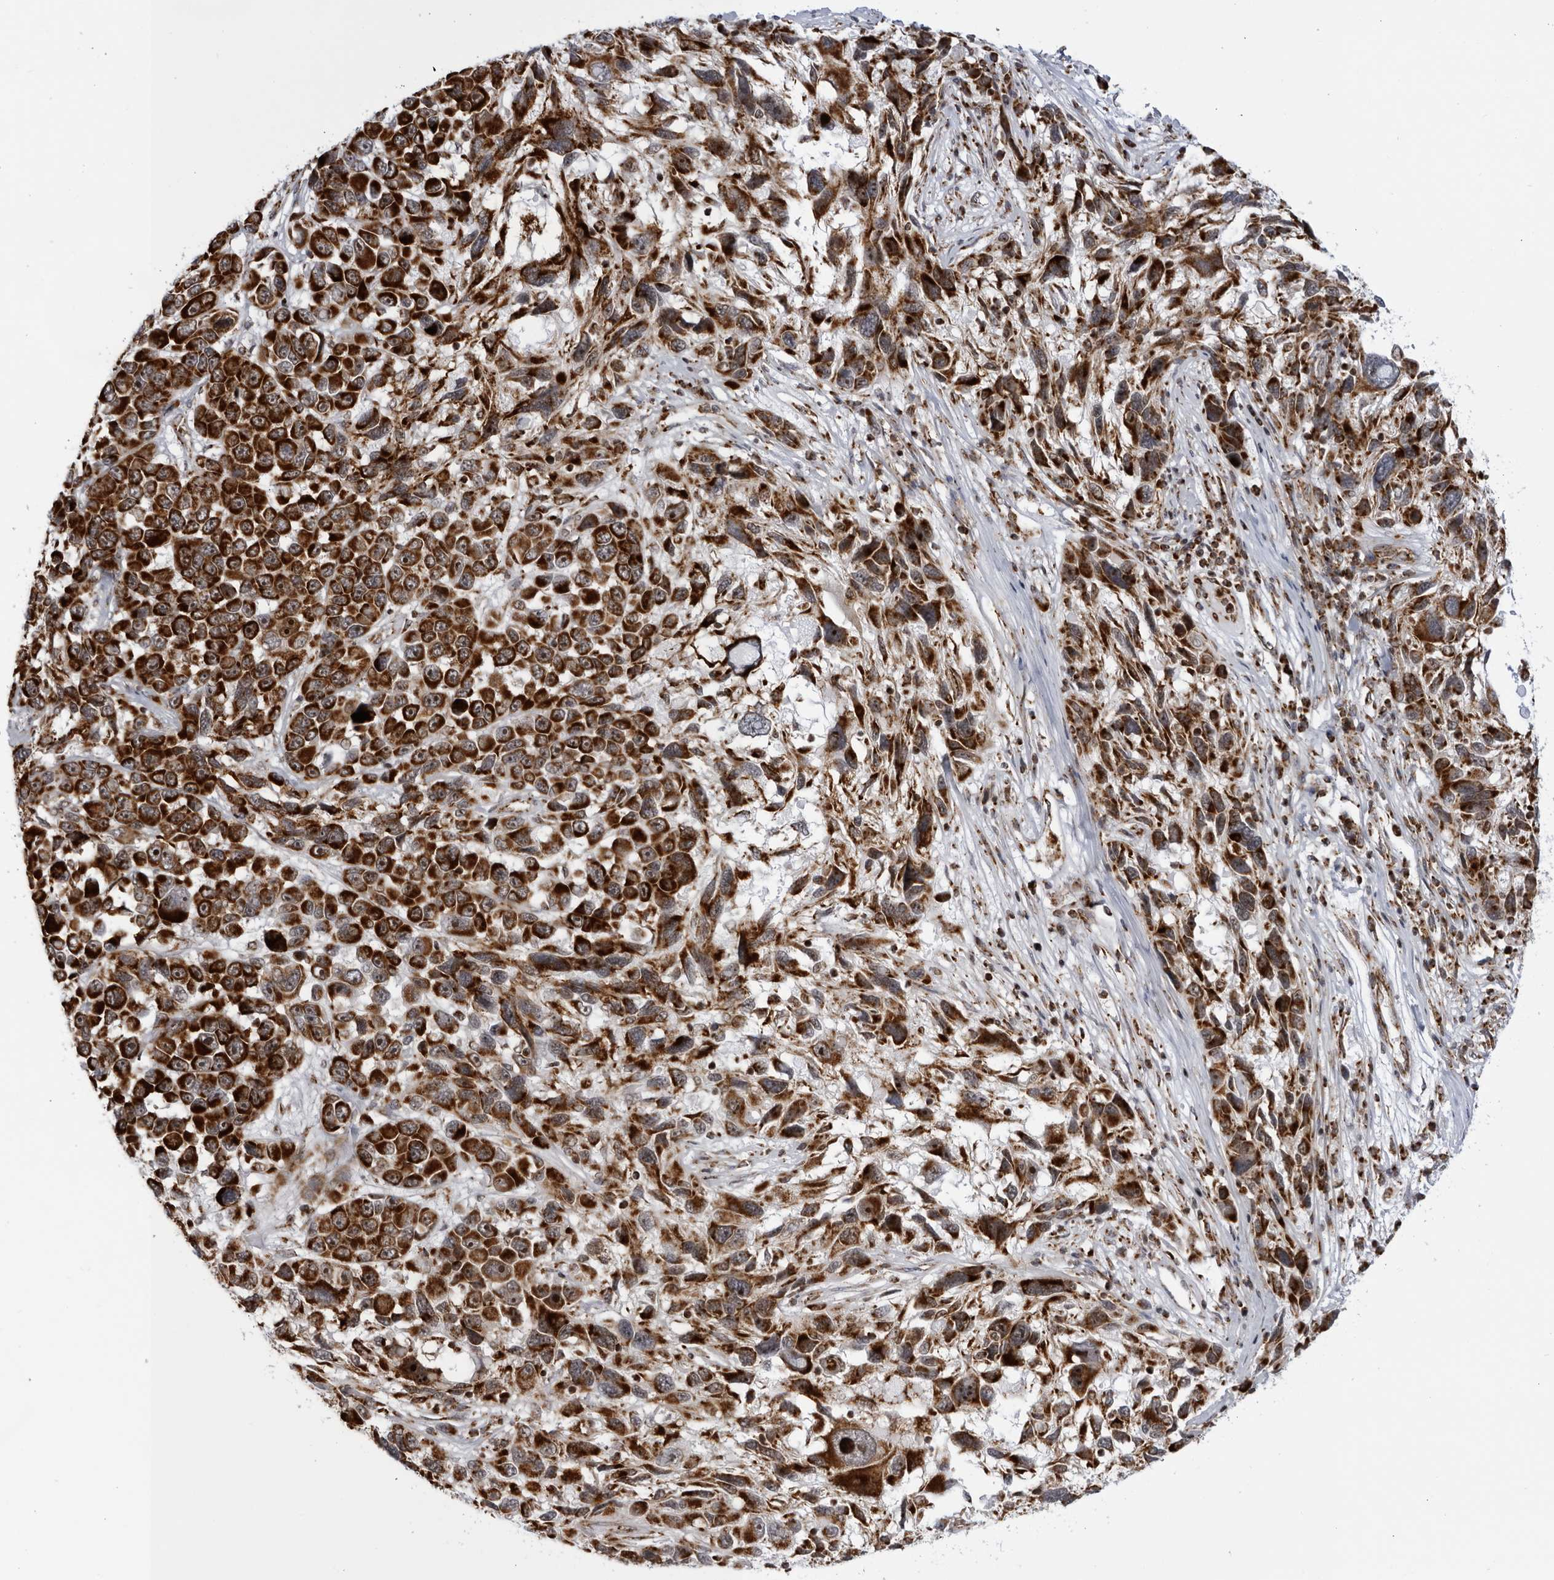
{"staining": {"intensity": "strong", "quantity": ">75%", "location": "cytoplasmic/membranous,nuclear"}, "tissue": "melanoma", "cell_type": "Tumor cells", "image_type": "cancer", "snomed": [{"axis": "morphology", "description": "Malignant melanoma, NOS"}, {"axis": "topography", "description": "Skin"}], "caption": "Human melanoma stained for a protein (brown) displays strong cytoplasmic/membranous and nuclear positive staining in about >75% of tumor cells.", "gene": "RBM34", "patient": {"sex": "male", "age": 53}}